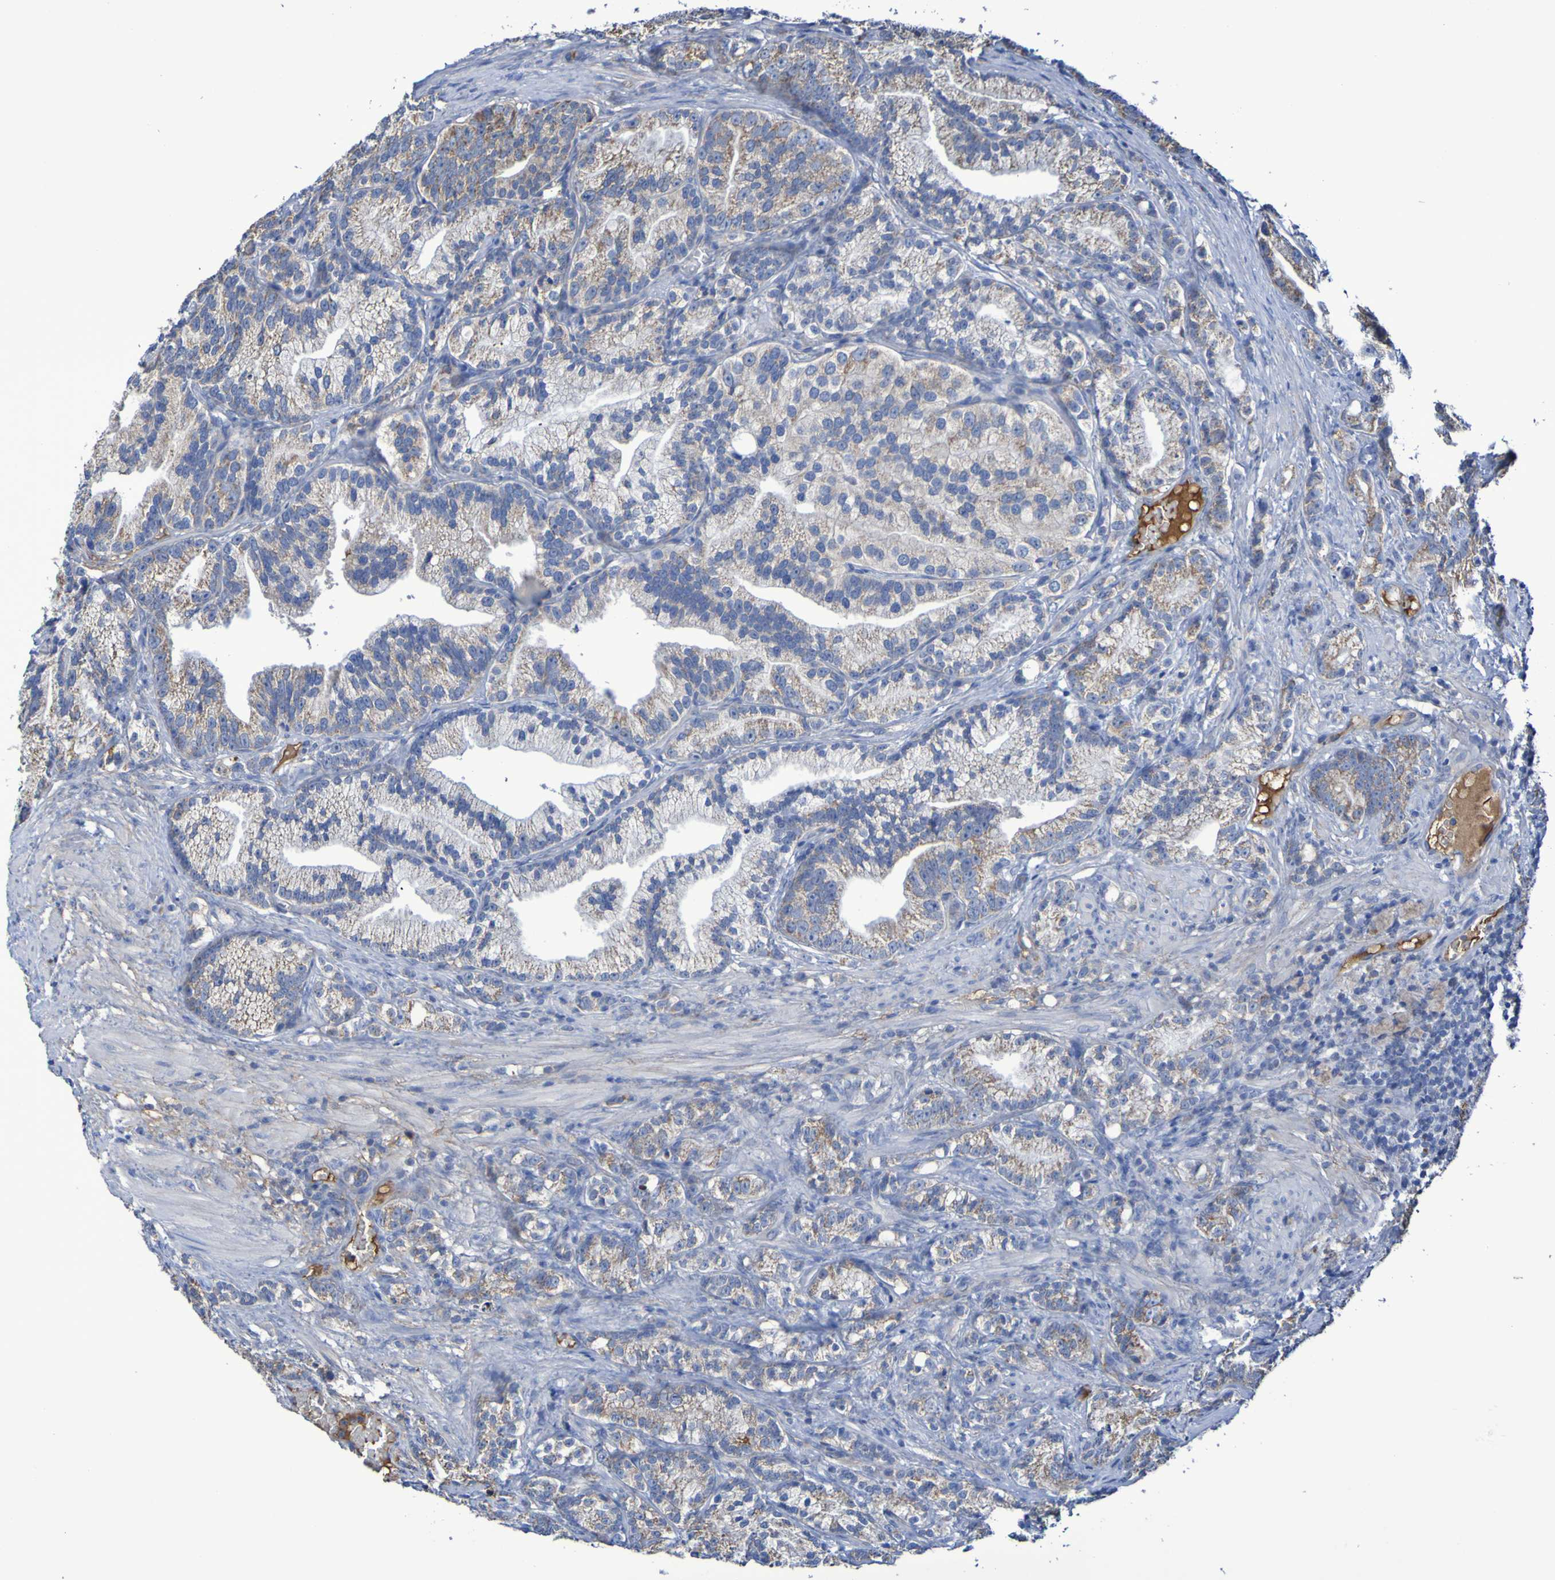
{"staining": {"intensity": "weak", "quantity": ">75%", "location": "cytoplasmic/membranous"}, "tissue": "prostate cancer", "cell_type": "Tumor cells", "image_type": "cancer", "snomed": [{"axis": "morphology", "description": "Adenocarcinoma, Low grade"}, {"axis": "topography", "description": "Prostate"}], "caption": "Low-grade adenocarcinoma (prostate) stained with a brown dye displays weak cytoplasmic/membranous positive positivity in about >75% of tumor cells.", "gene": "CNTN2", "patient": {"sex": "male", "age": 89}}